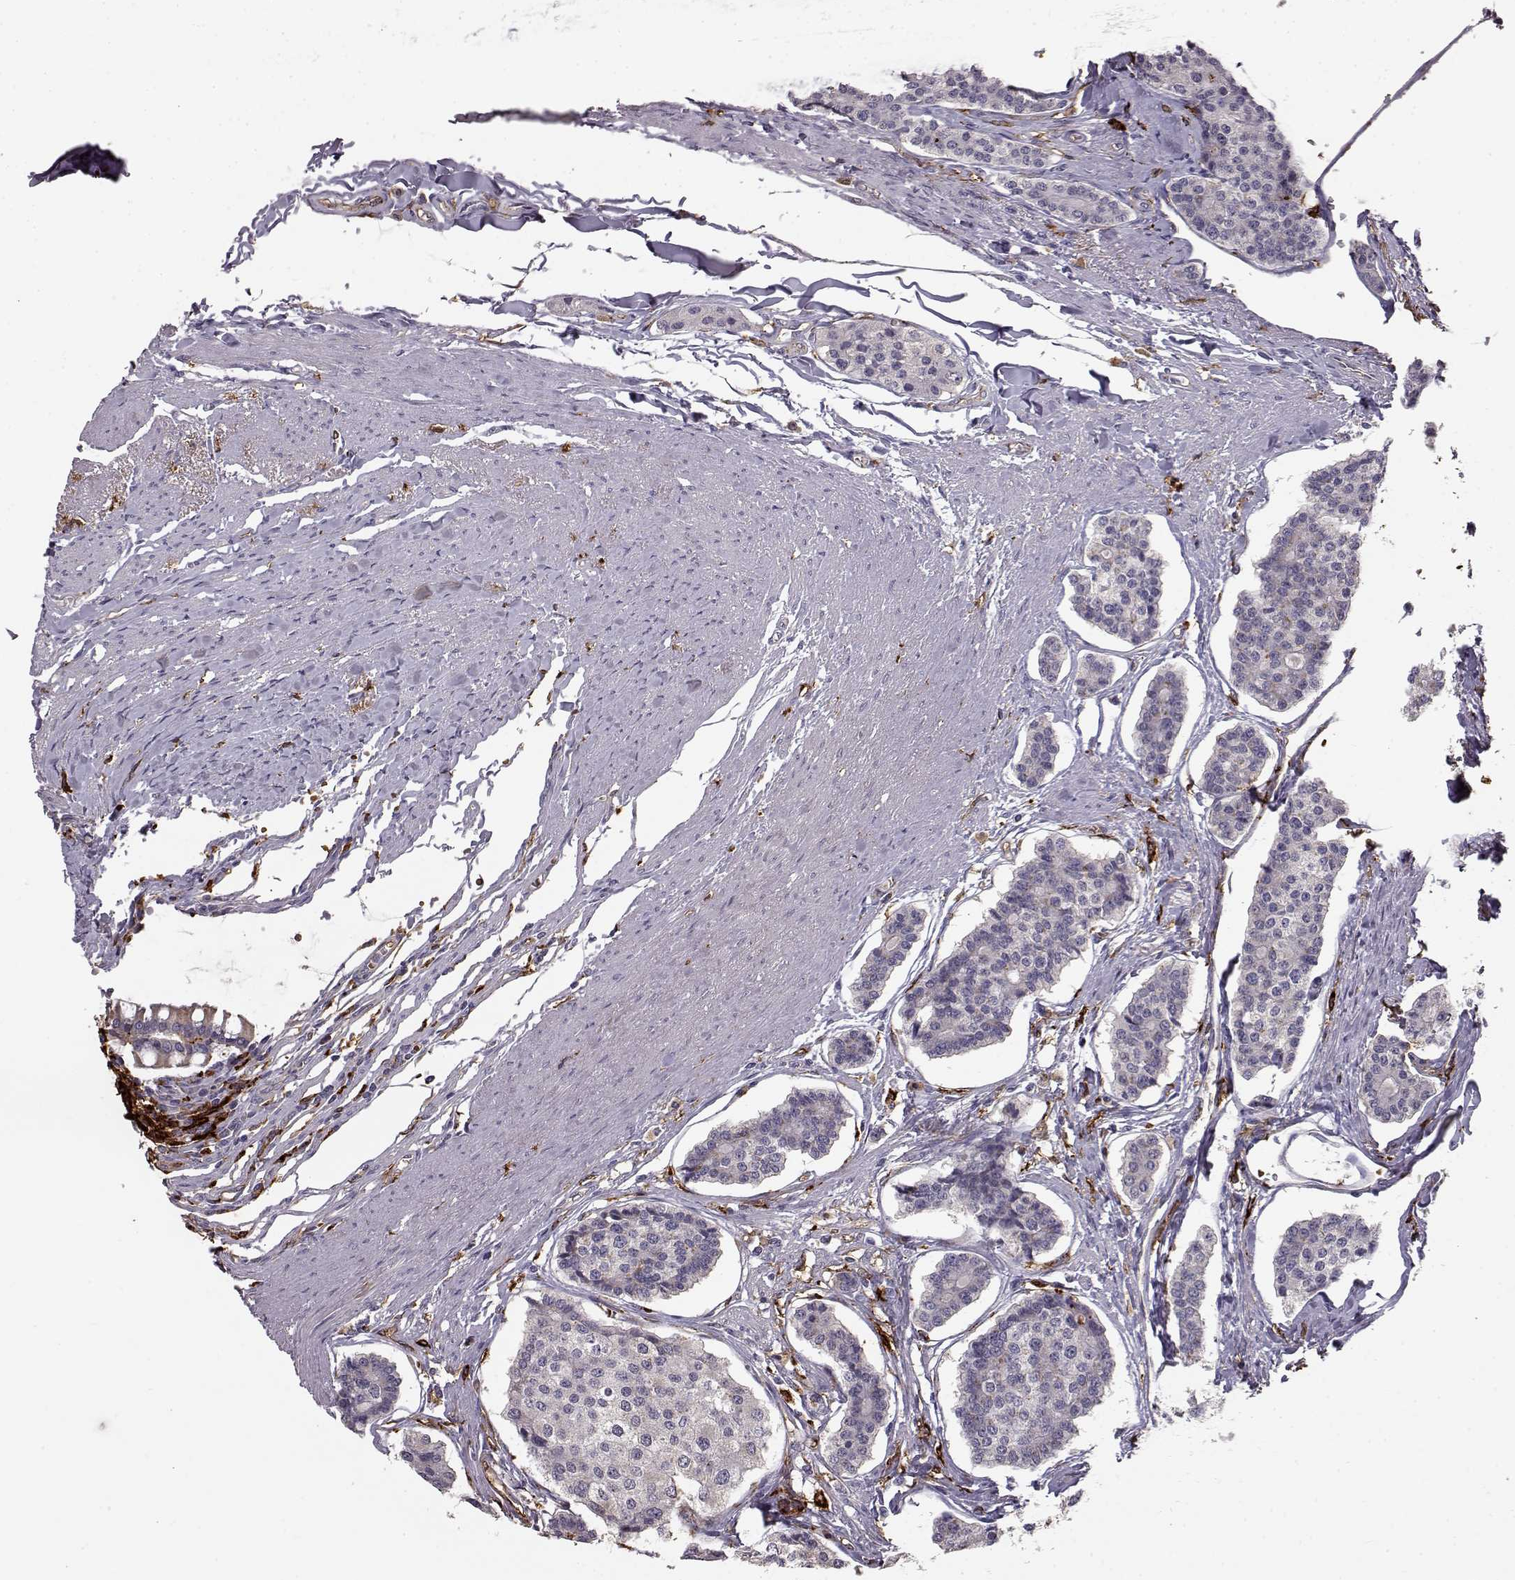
{"staining": {"intensity": "negative", "quantity": "none", "location": "none"}, "tissue": "carcinoid", "cell_type": "Tumor cells", "image_type": "cancer", "snomed": [{"axis": "morphology", "description": "Carcinoid, malignant, NOS"}, {"axis": "topography", "description": "Small intestine"}], "caption": "This is a photomicrograph of immunohistochemistry (IHC) staining of carcinoid, which shows no positivity in tumor cells.", "gene": "CCNF", "patient": {"sex": "female", "age": 65}}